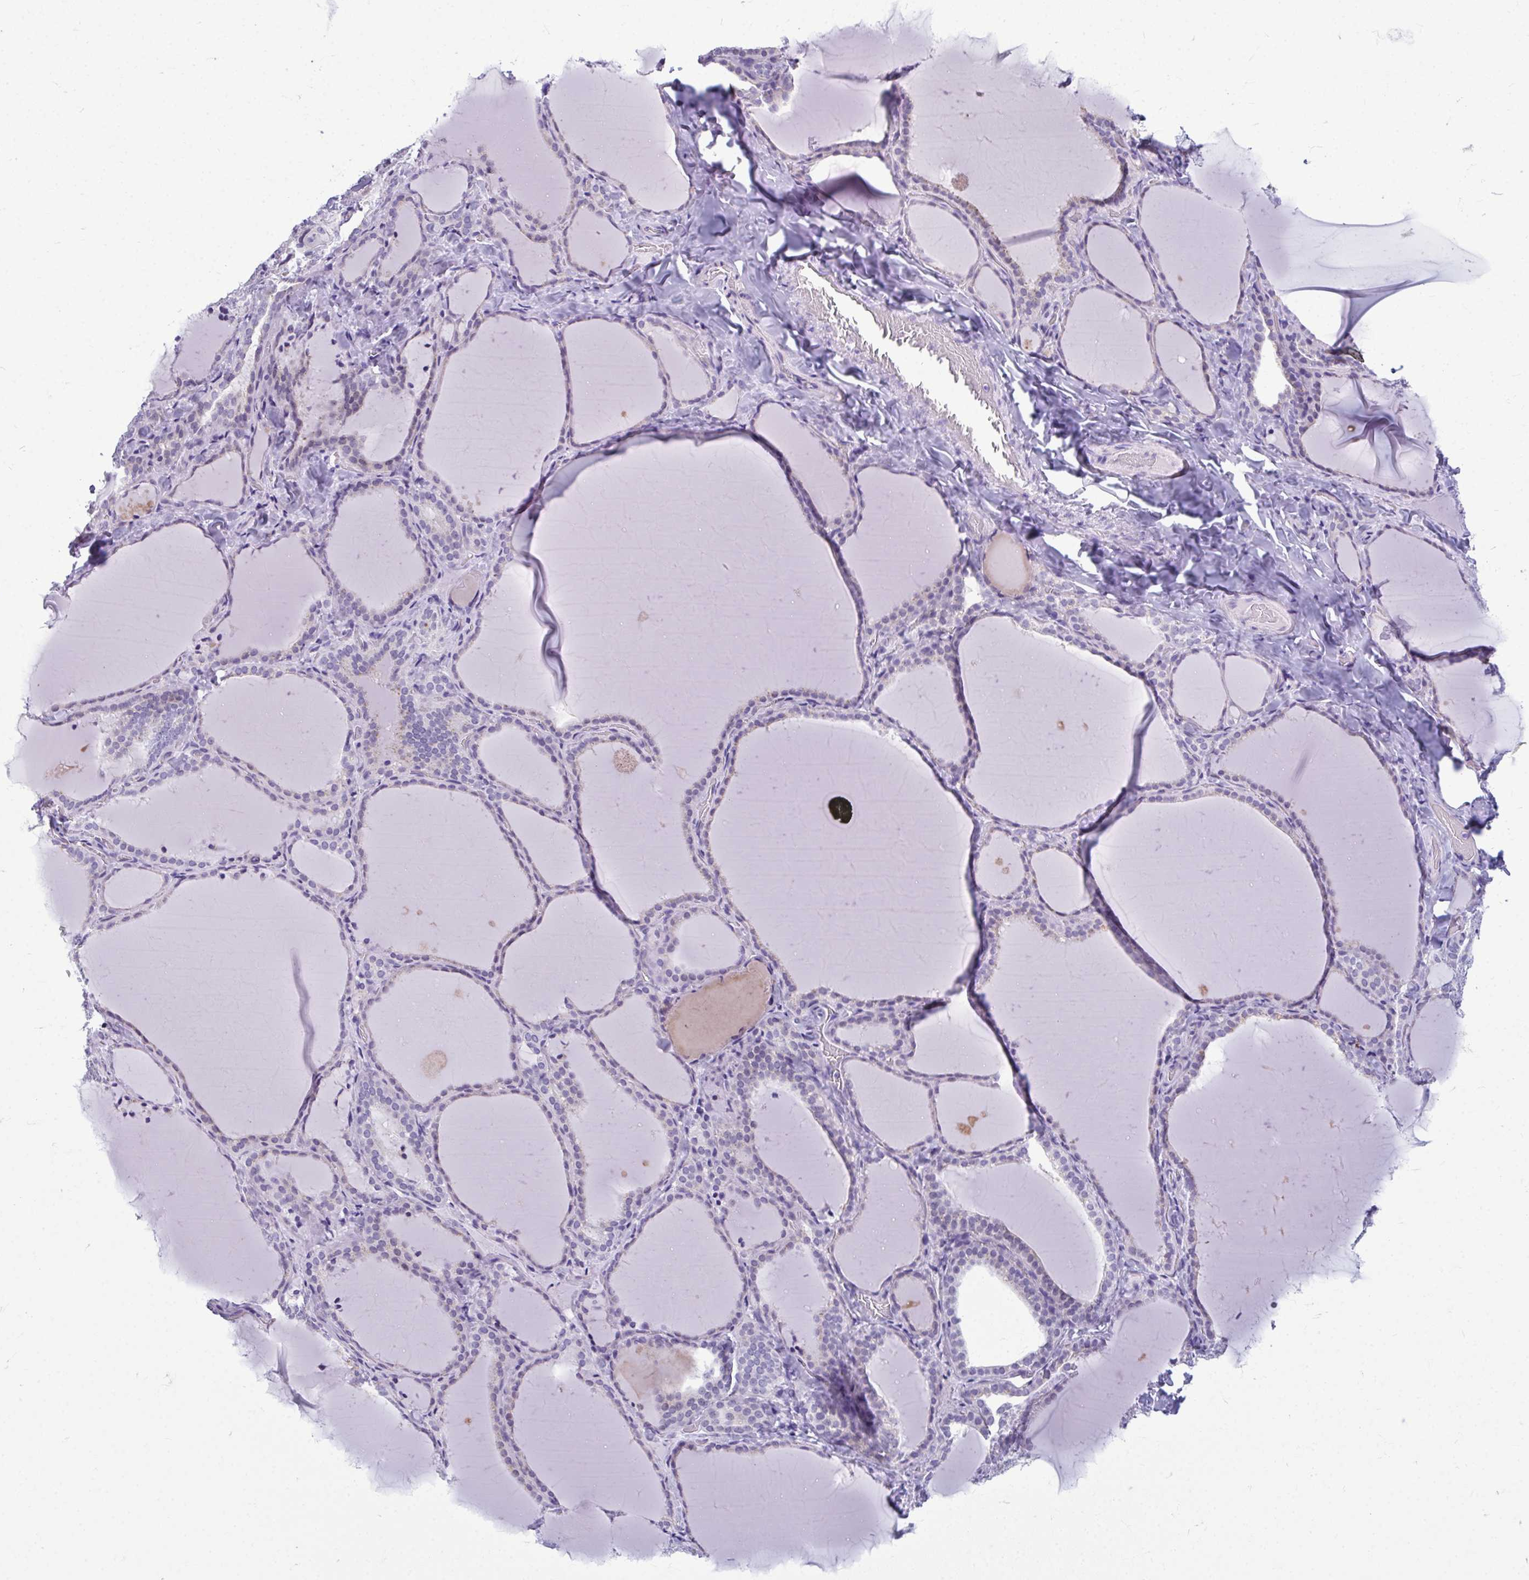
{"staining": {"intensity": "negative", "quantity": "none", "location": "none"}, "tissue": "thyroid gland", "cell_type": "Glandular cells", "image_type": "normal", "snomed": [{"axis": "morphology", "description": "Normal tissue, NOS"}, {"axis": "topography", "description": "Thyroid gland"}], "caption": "An immunohistochemistry (IHC) histopathology image of normal thyroid gland is shown. There is no staining in glandular cells of thyroid gland.", "gene": "SERPINI1", "patient": {"sex": "female", "age": 22}}